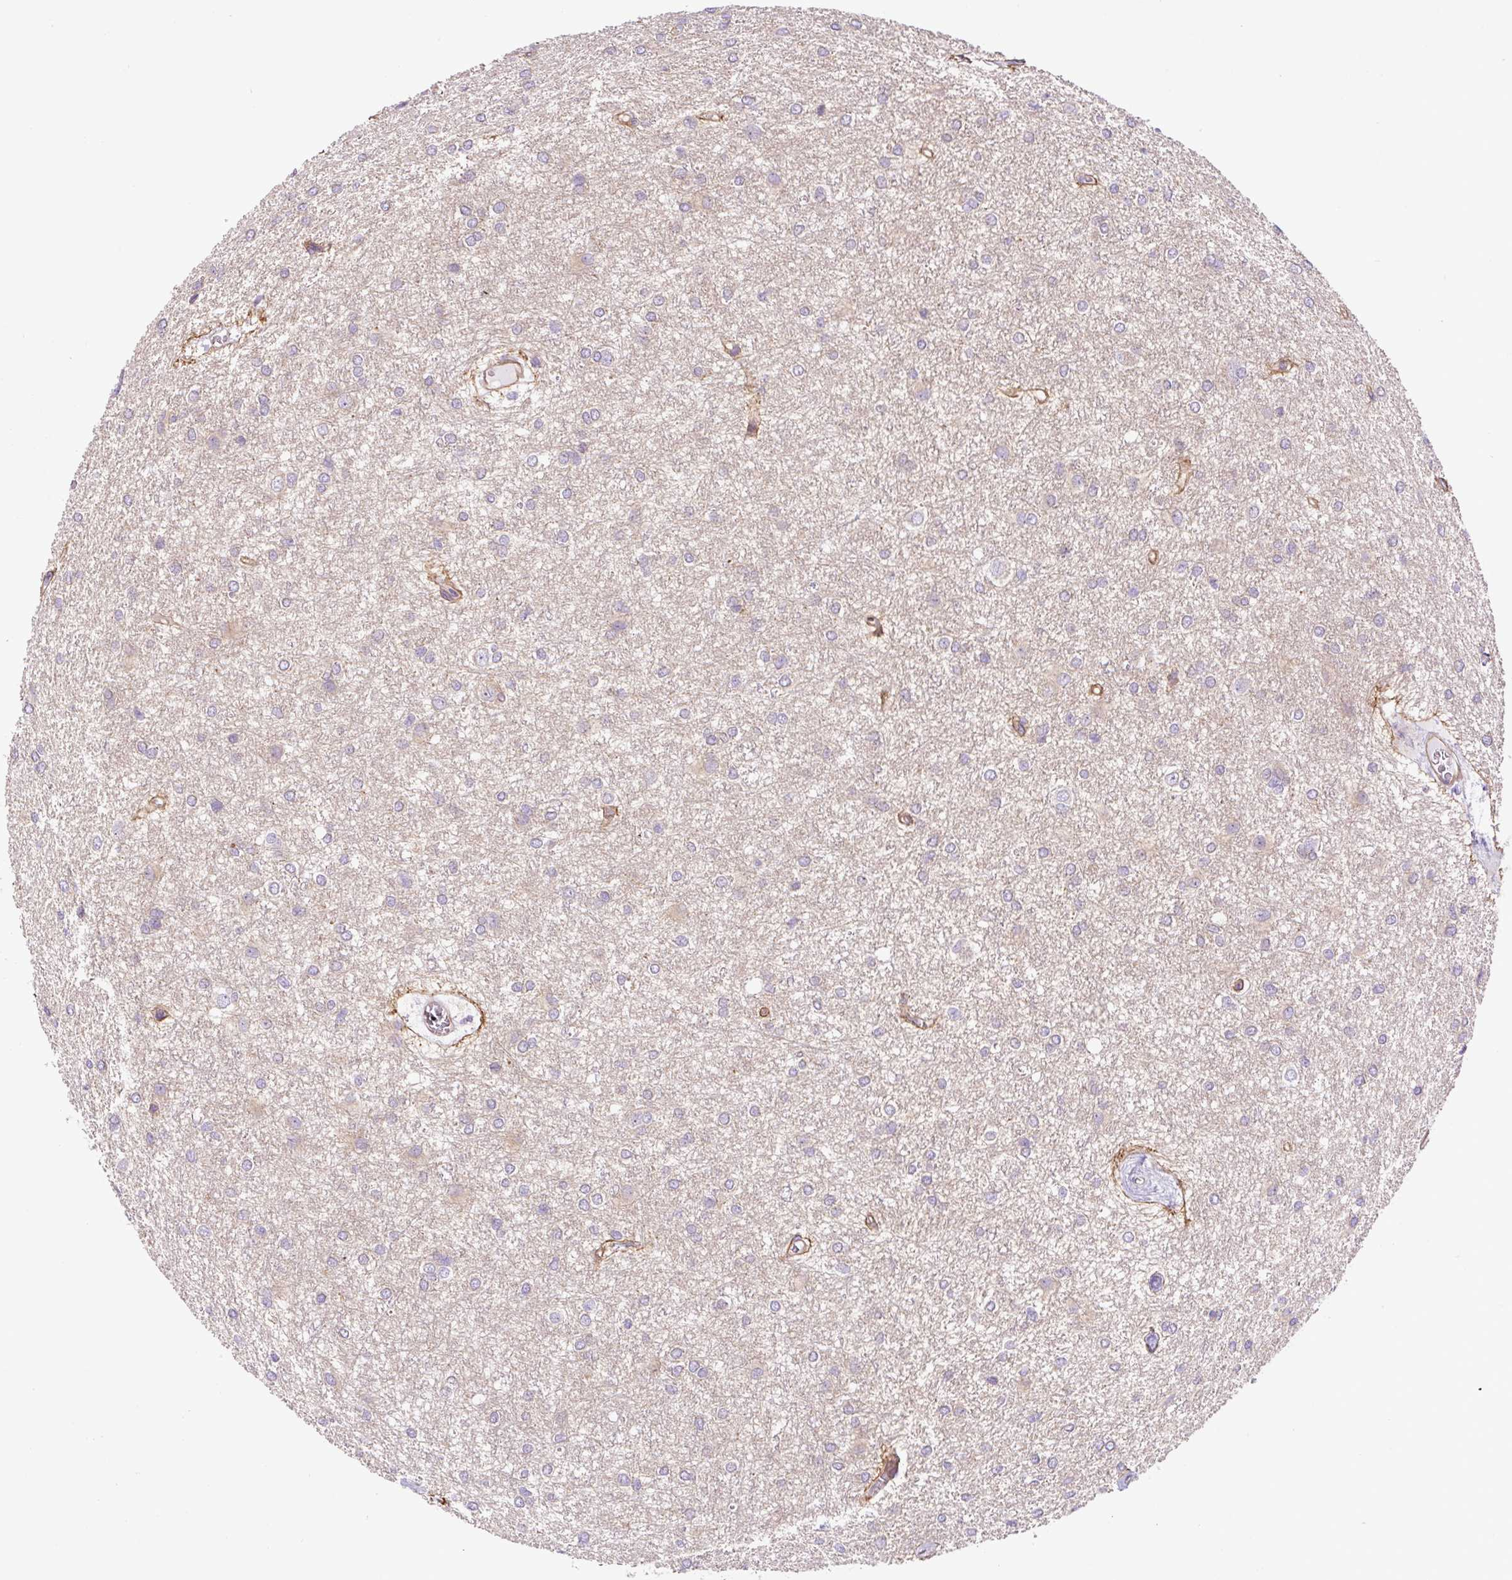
{"staining": {"intensity": "weak", "quantity": "25%-75%", "location": "cytoplasmic/membranous"}, "tissue": "glioma", "cell_type": "Tumor cells", "image_type": "cancer", "snomed": [{"axis": "morphology", "description": "Glioma, malignant, High grade"}, {"axis": "topography", "description": "Brain"}], "caption": "Immunohistochemical staining of glioma reveals low levels of weak cytoplasmic/membranous expression in approximately 25%-75% of tumor cells.", "gene": "DCTN1", "patient": {"sex": "female", "age": 50}}